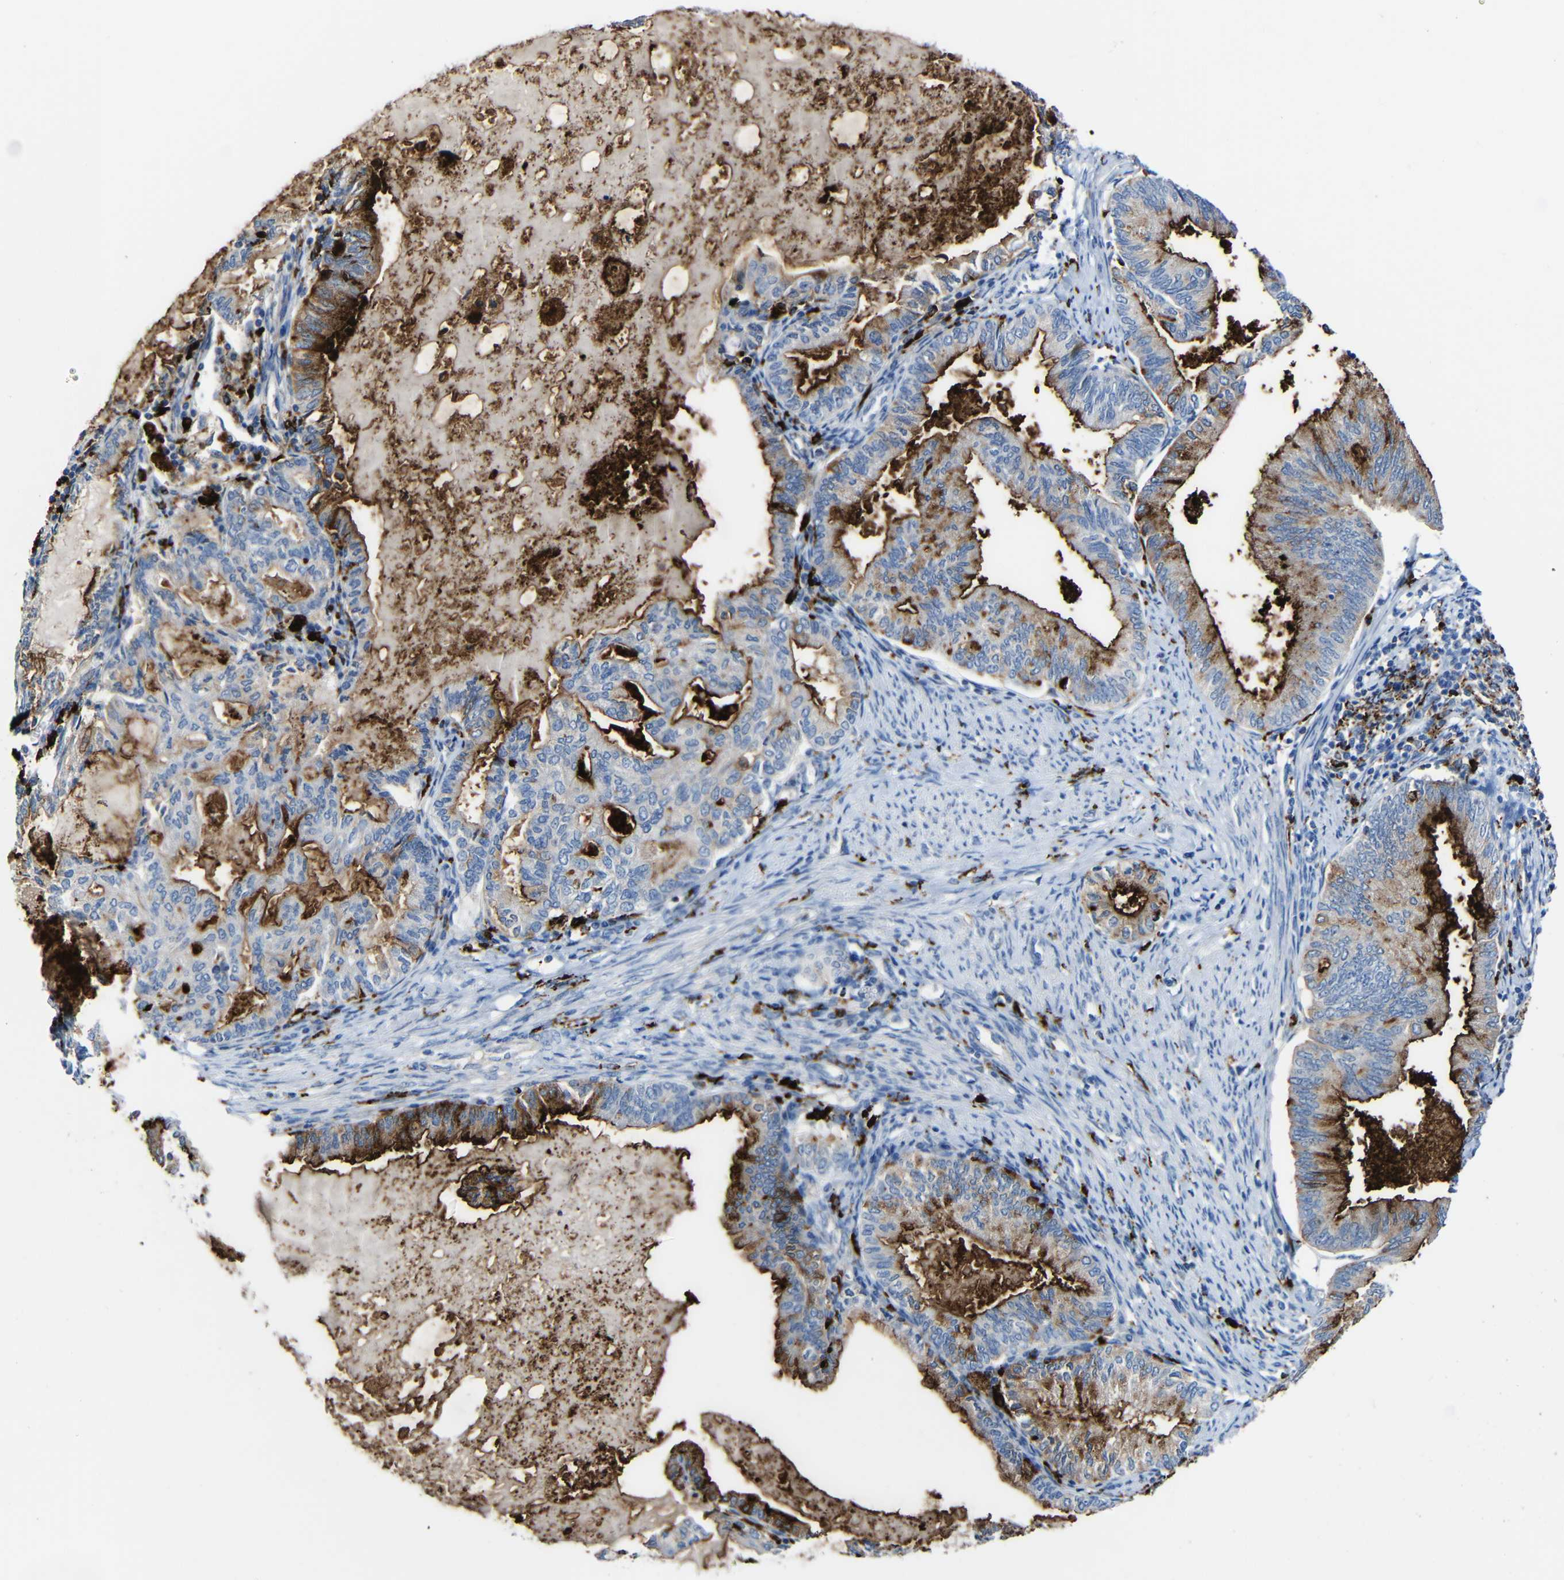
{"staining": {"intensity": "strong", "quantity": "25%-75%", "location": "cytoplasmic/membranous"}, "tissue": "endometrial cancer", "cell_type": "Tumor cells", "image_type": "cancer", "snomed": [{"axis": "morphology", "description": "Adenocarcinoma, NOS"}, {"axis": "topography", "description": "Endometrium"}], "caption": "This photomicrograph demonstrates IHC staining of endometrial cancer (adenocarcinoma), with high strong cytoplasmic/membranous staining in approximately 25%-75% of tumor cells.", "gene": "HLA-DMA", "patient": {"sex": "female", "age": 86}}